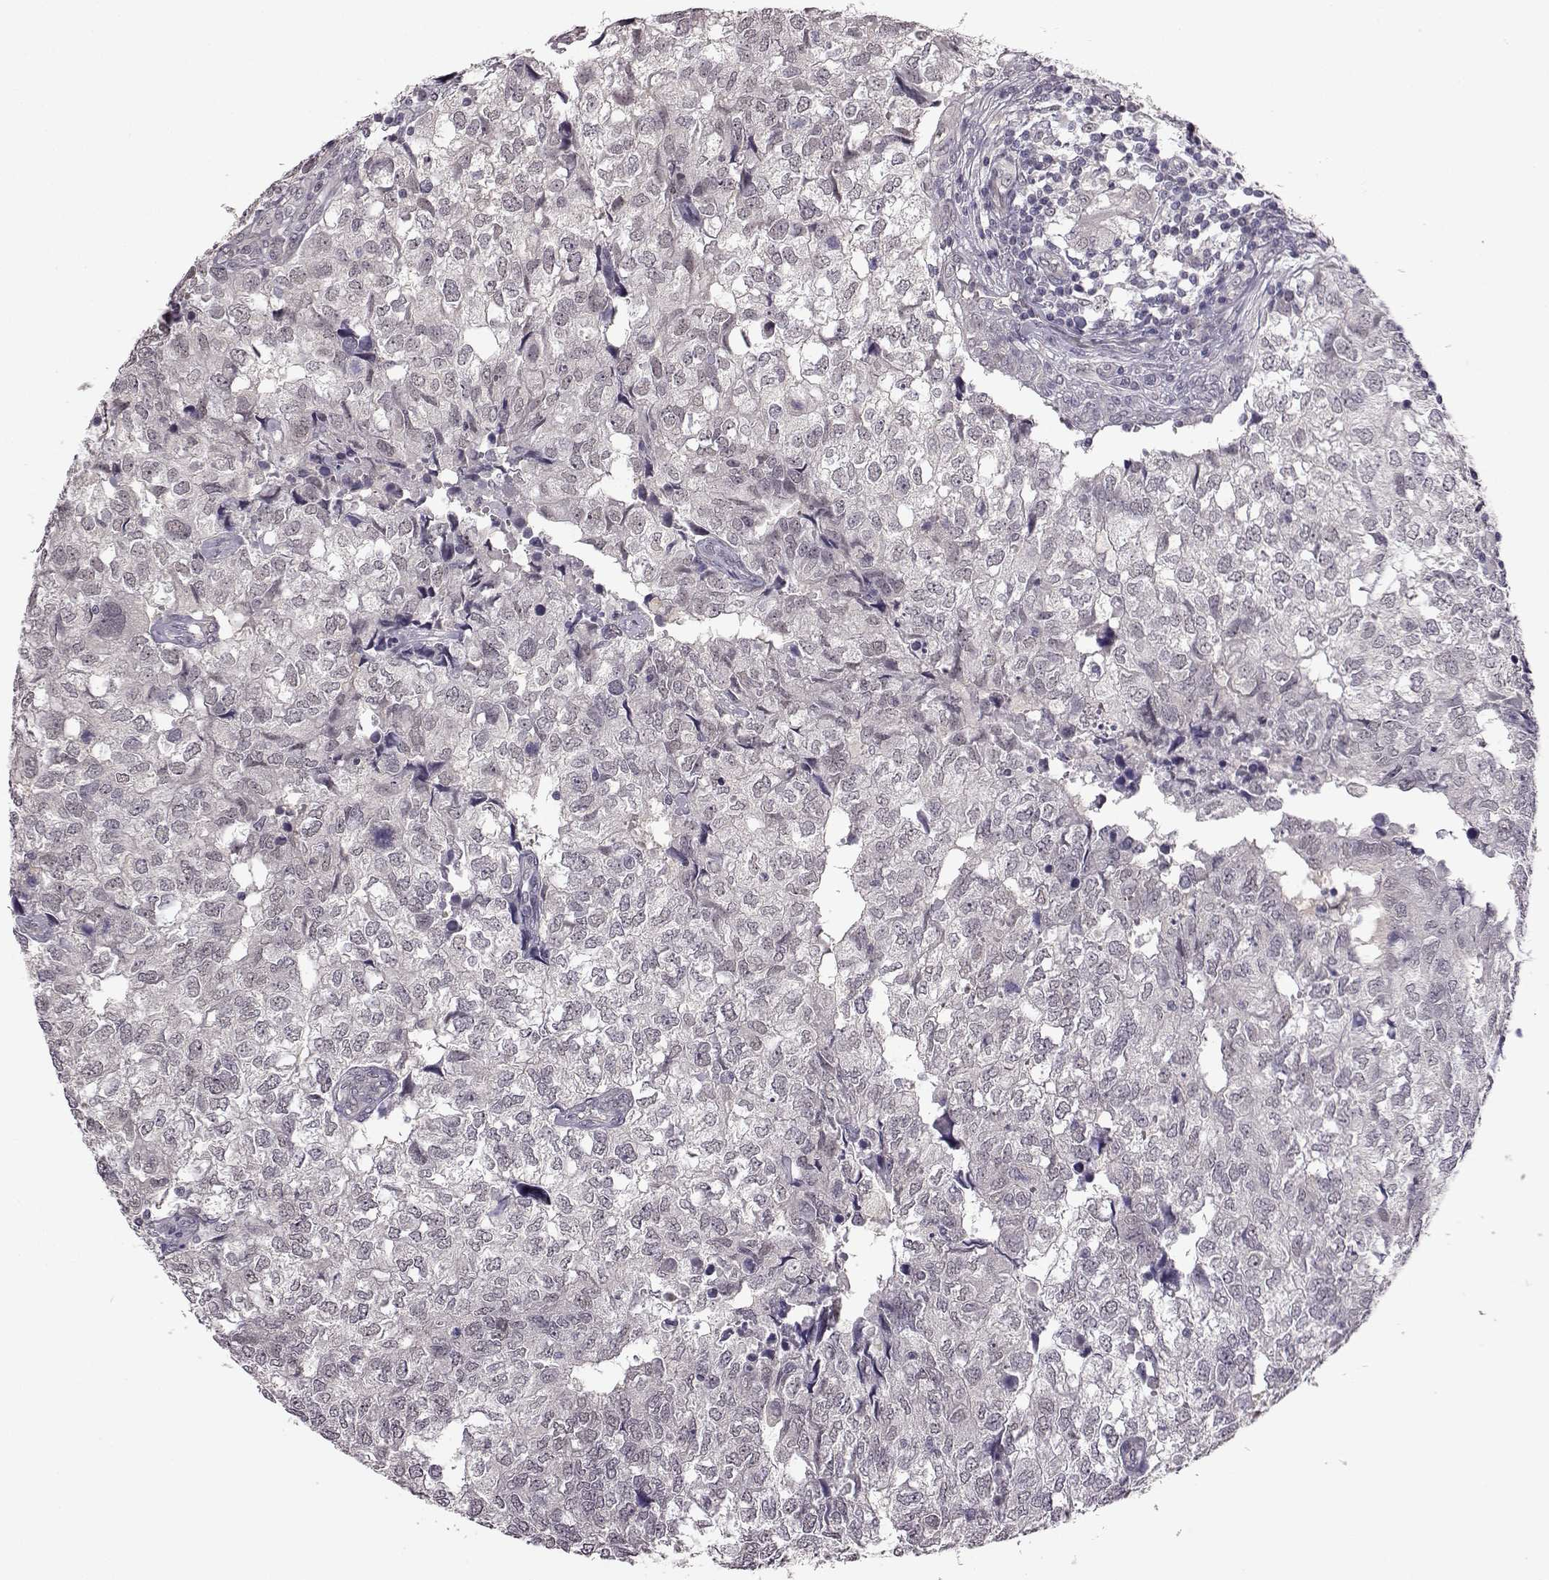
{"staining": {"intensity": "negative", "quantity": "none", "location": "none"}, "tissue": "breast cancer", "cell_type": "Tumor cells", "image_type": "cancer", "snomed": [{"axis": "morphology", "description": "Duct carcinoma"}, {"axis": "topography", "description": "Breast"}], "caption": "An immunohistochemistry image of breast cancer (invasive ductal carcinoma) is shown. There is no staining in tumor cells of breast cancer (invasive ductal carcinoma).", "gene": "C10orf62", "patient": {"sex": "female", "age": 30}}